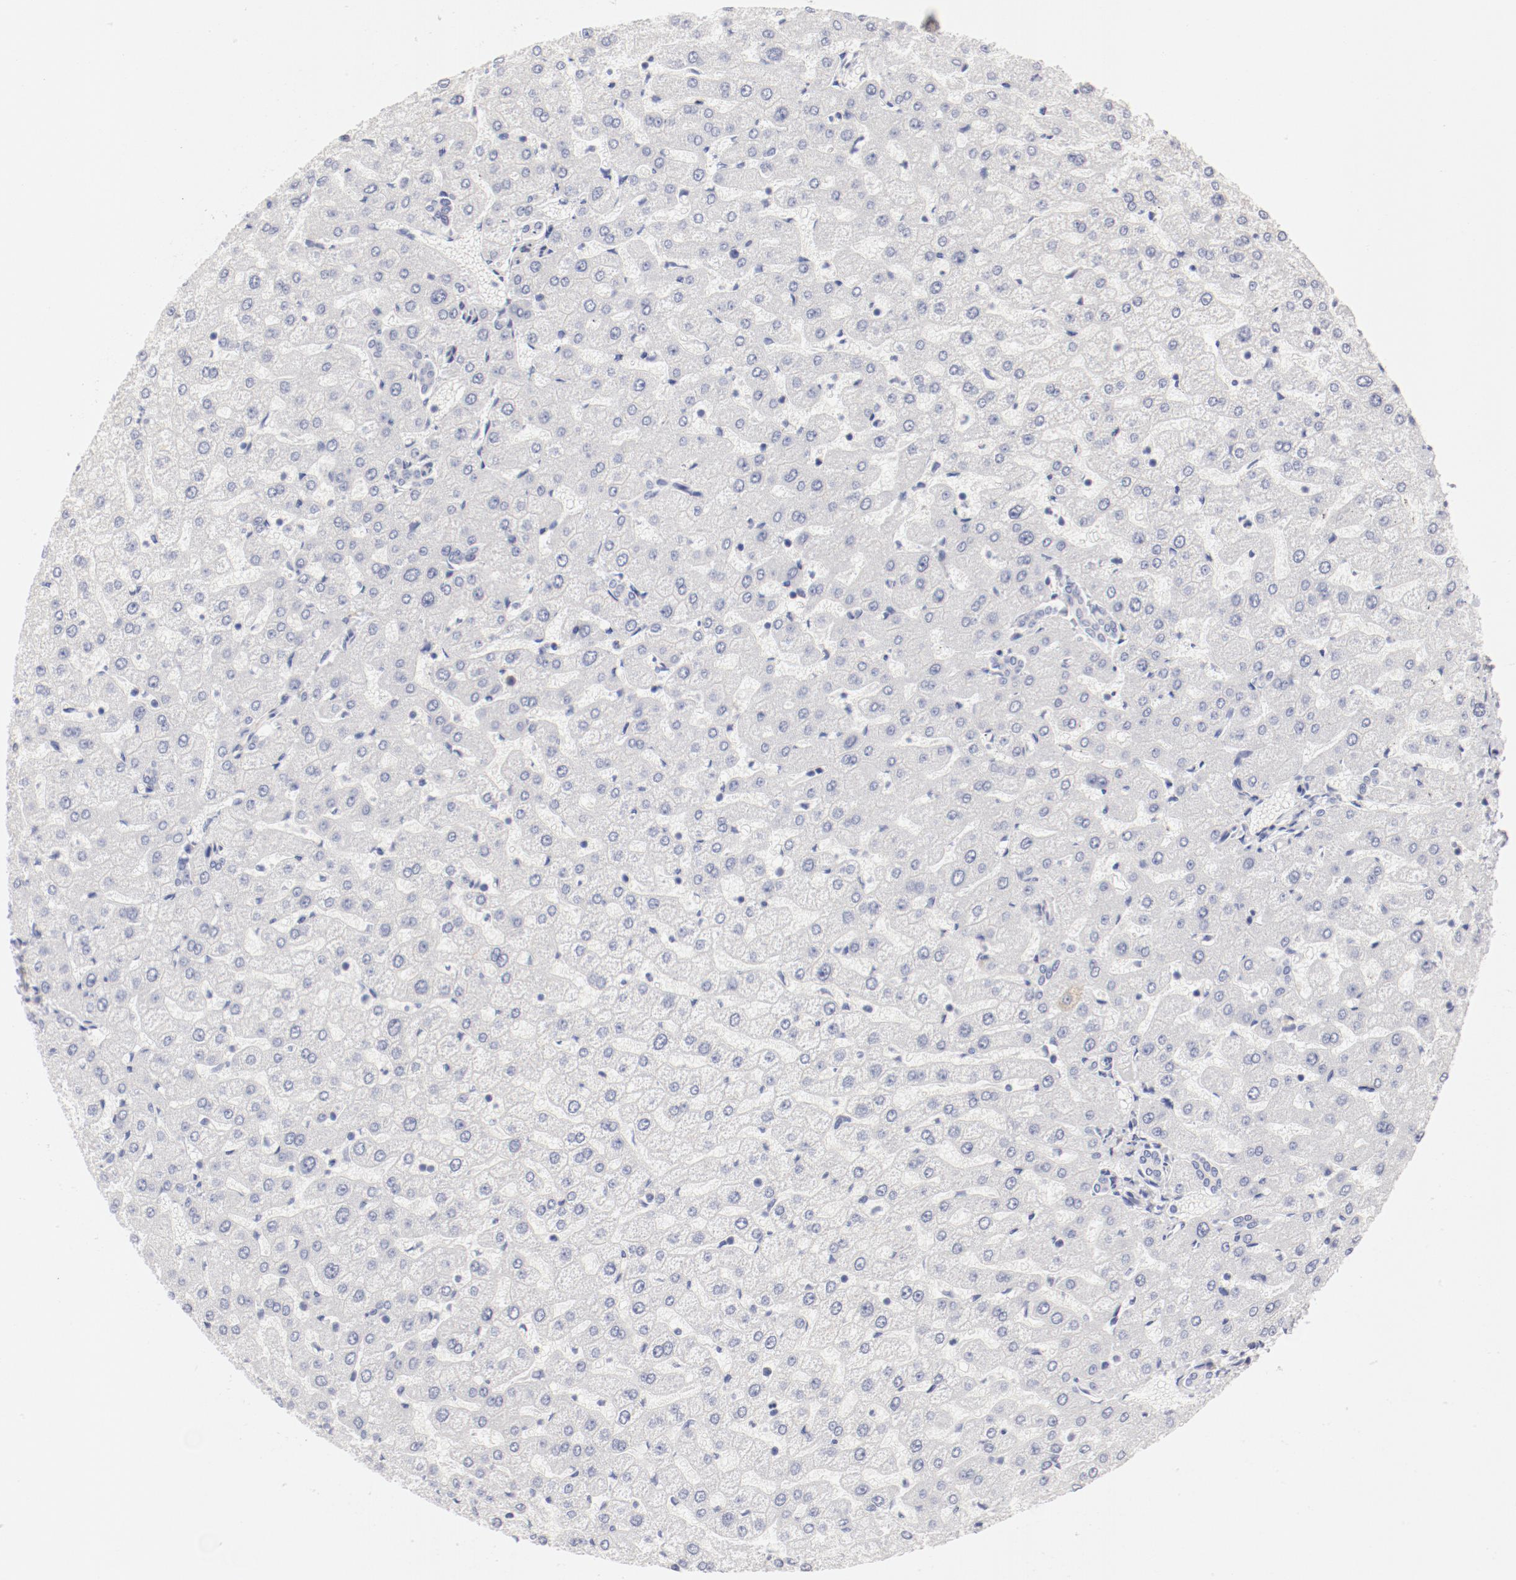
{"staining": {"intensity": "negative", "quantity": "none", "location": "none"}, "tissue": "liver", "cell_type": "Cholangiocytes", "image_type": "normal", "snomed": [{"axis": "morphology", "description": "Normal tissue, NOS"}, {"axis": "morphology", "description": "Fibrosis, NOS"}, {"axis": "topography", "description": "Liver"}], "caption": "Image shows no protein staining in cholangiocytes of benign liver. (DAB (3,3'-diaminobenzidine) IHC visualized using brightfield microscopy, high magnification).", "gene": "LAX1", "patient": {"sex": "female", "age": 29}}